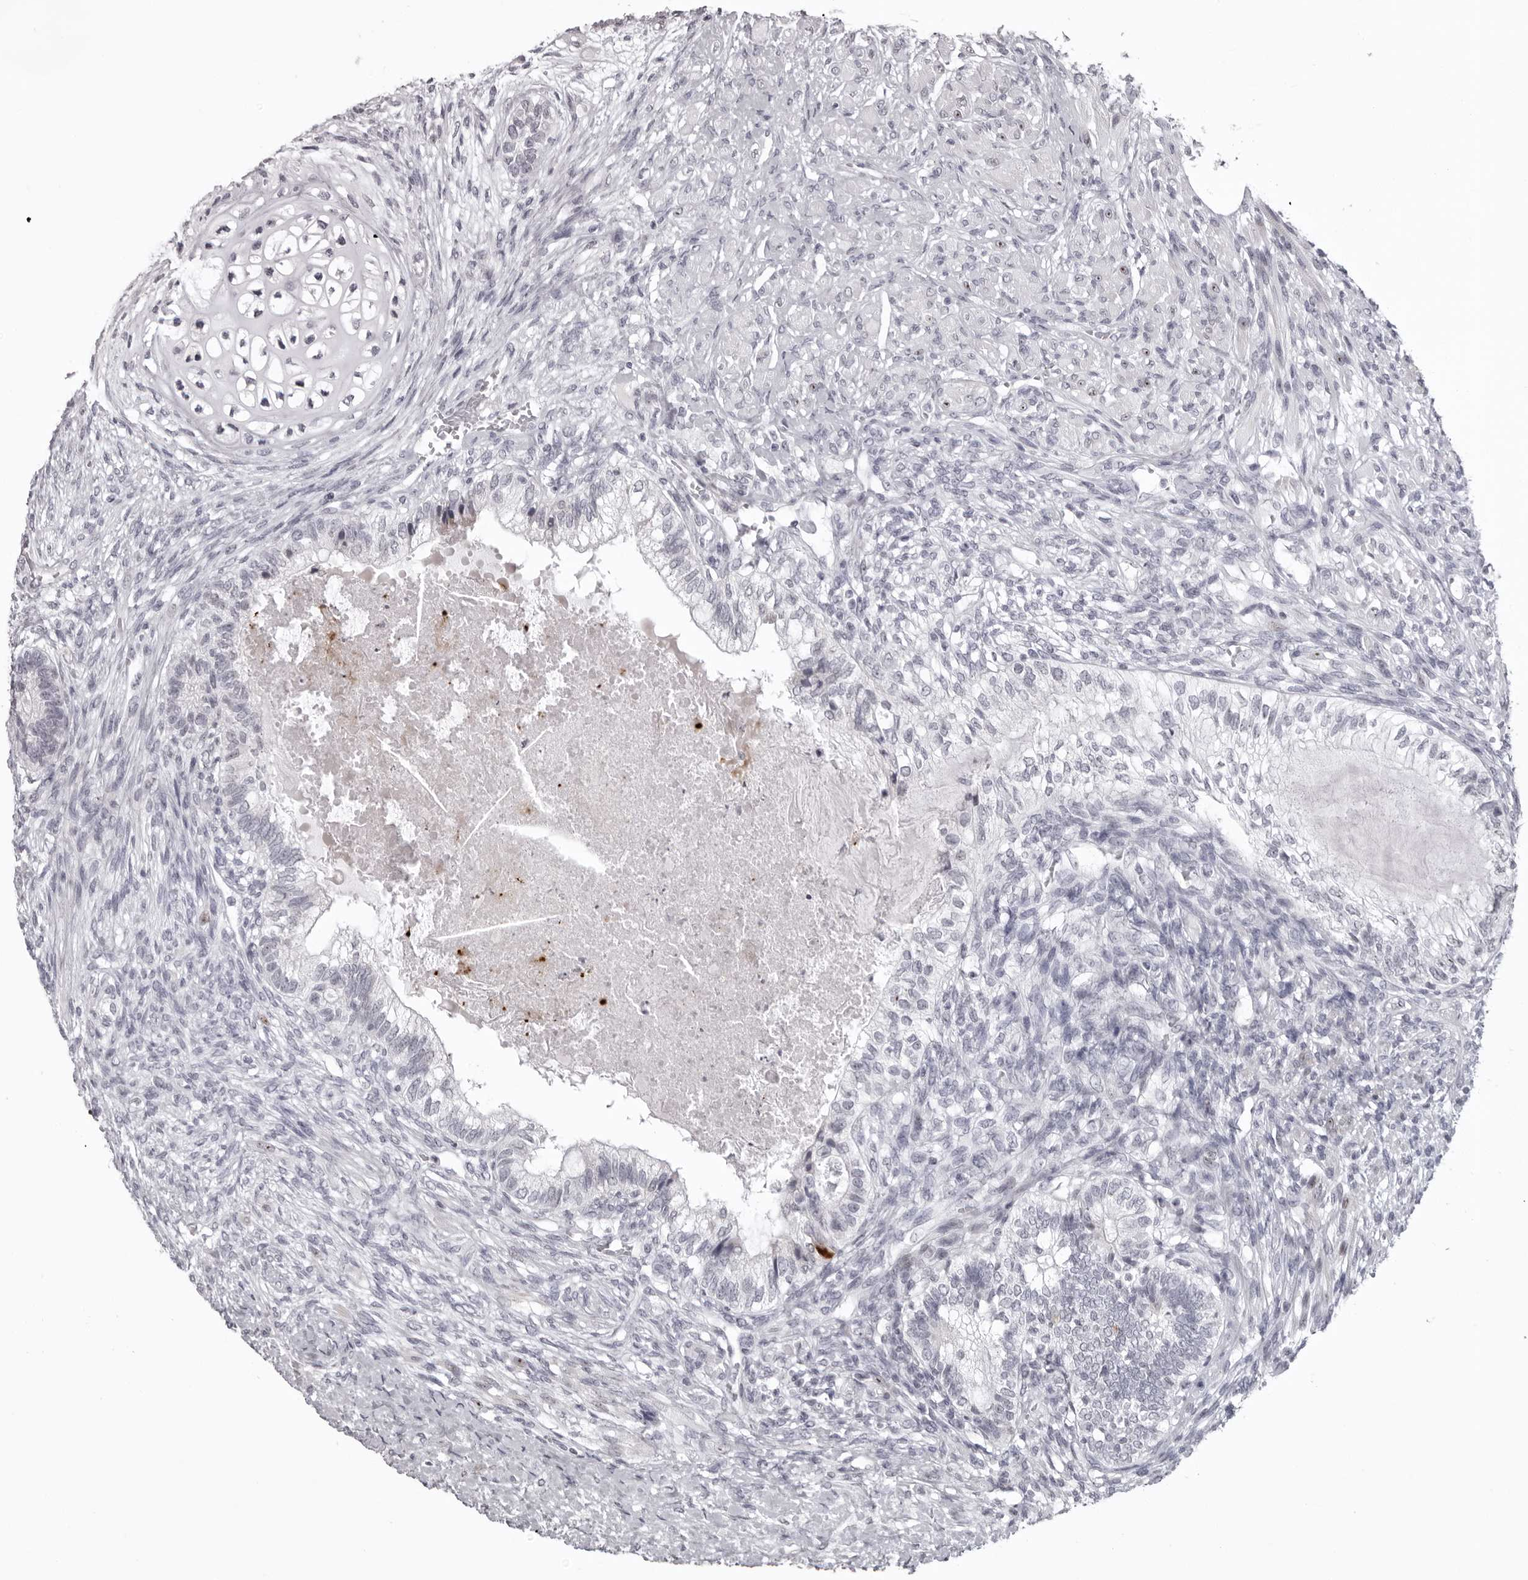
{"staining": {"intensity": "negative", "quantity": "none", "location": "none"}, "tissue": "testis cancer", "cell_type": "Tumor cells", "image_type": "cancer", "snomed": [{"axis": "morphology", "description": "Seminoma, NOS"}, {"axis": "morphology", "description": "Carcinoma, Embryonal, NOS"}, {"axis": "topography", "description": "Testis"}], "caption": "A high-resolution histopathology image shows immunohistochemistry (IHC) staining of seminoma (testis), which displays no significant positivity in tumor cells.", "gene": "HELZ", "patient": {"sex": "male", "age": 28}}